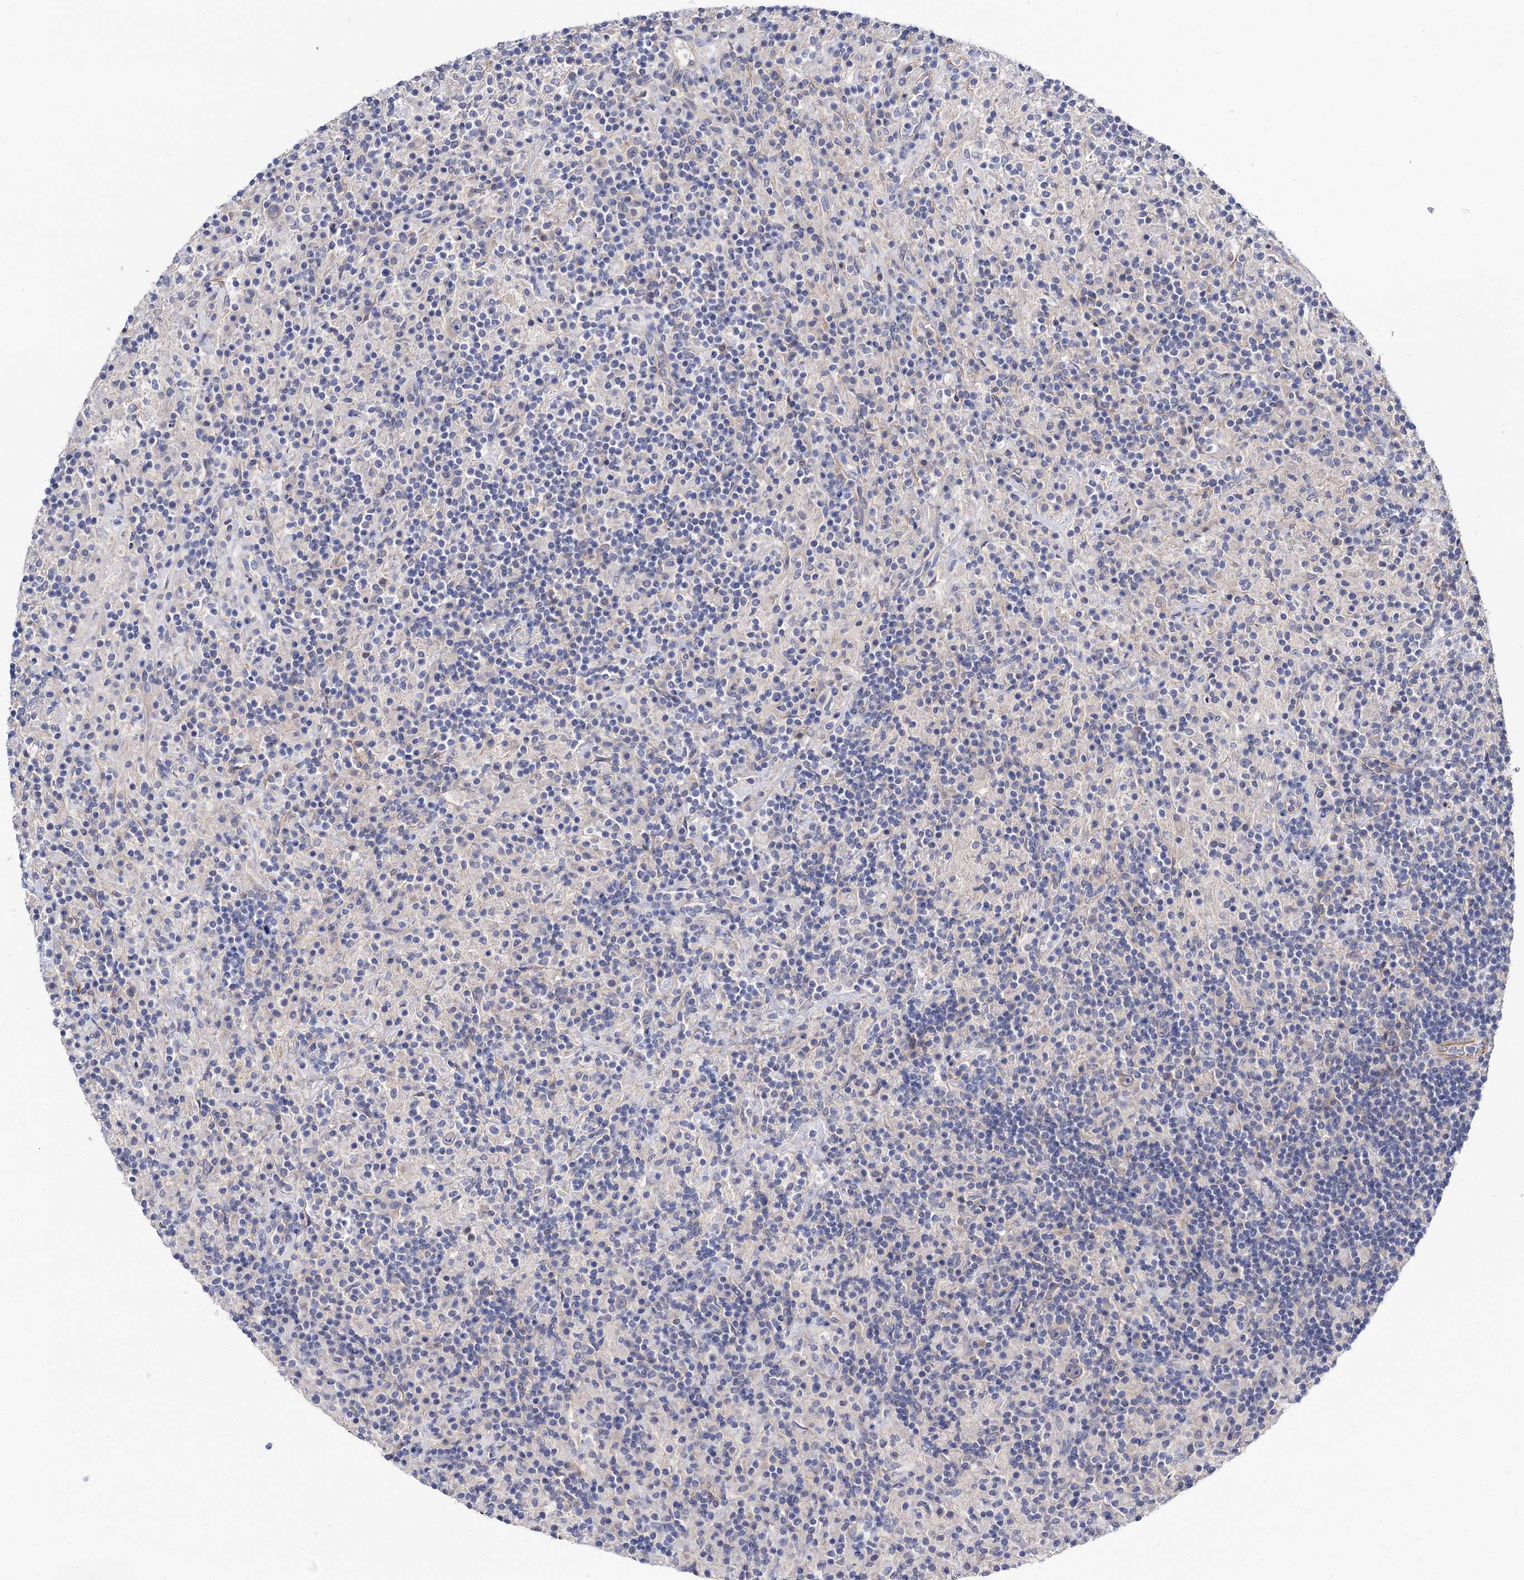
{"staining": {"intensity": "negative", "quantity": "none", "location": "none"}, "tissue": "lymphoma", "cell_type": "Tumor cells", "image_type": "cancer", "snomed": [{"axis": "morphology", "description": "Hodgkin's disease, NOS"}, {"axis": "topography", "description": "Lymph node"}], "caption": "Image shows no protein expression in tumor cells of lymphoma tissue. (DAB immunohistochemistry (IHC) visualized using brightfield microscopy, high magnification).", "gene": "NUDCD2", "patient": {"sex": "male", "age": 70}}